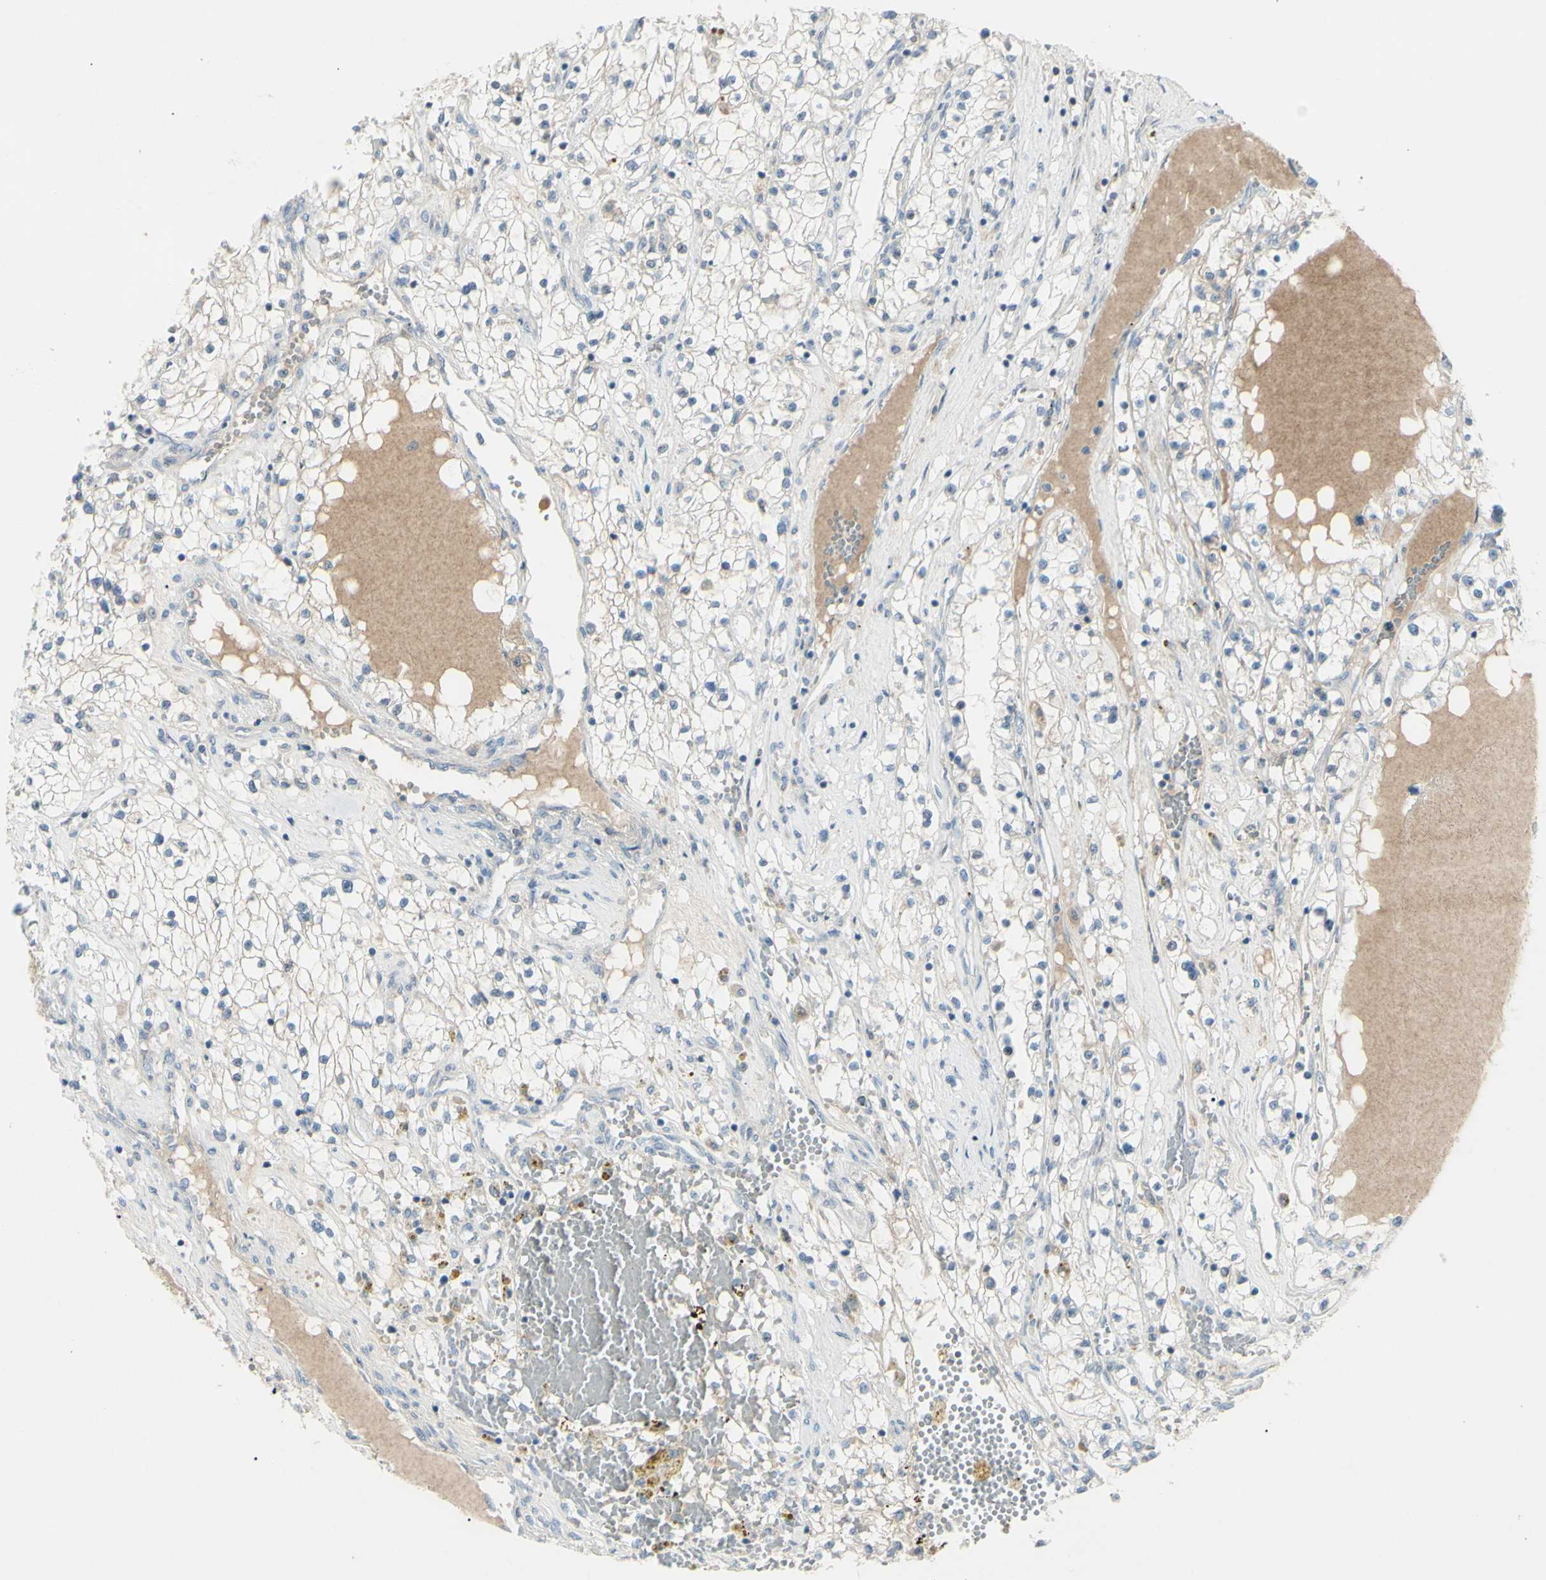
{"staining": {"intensity": "negative", "quantity": "none", "location": "none"}, "tissue": "renal cancer", "cell_type": "Tumor cells", "image_type": "cancer", "snomed": [{"axis": "morphology", "description": "Adenocarcinoma, NOS"}, {"axis": "topography", "description": "Kidney"}], "caption": "A photomicrograph of human adenocarcinoma (renal) is negative for staining in tumor cells. (IHC, brightfield microscopy, high magnification).", "gene": "SH3GL2", "patient": {"sex": "male", "age": 68}}